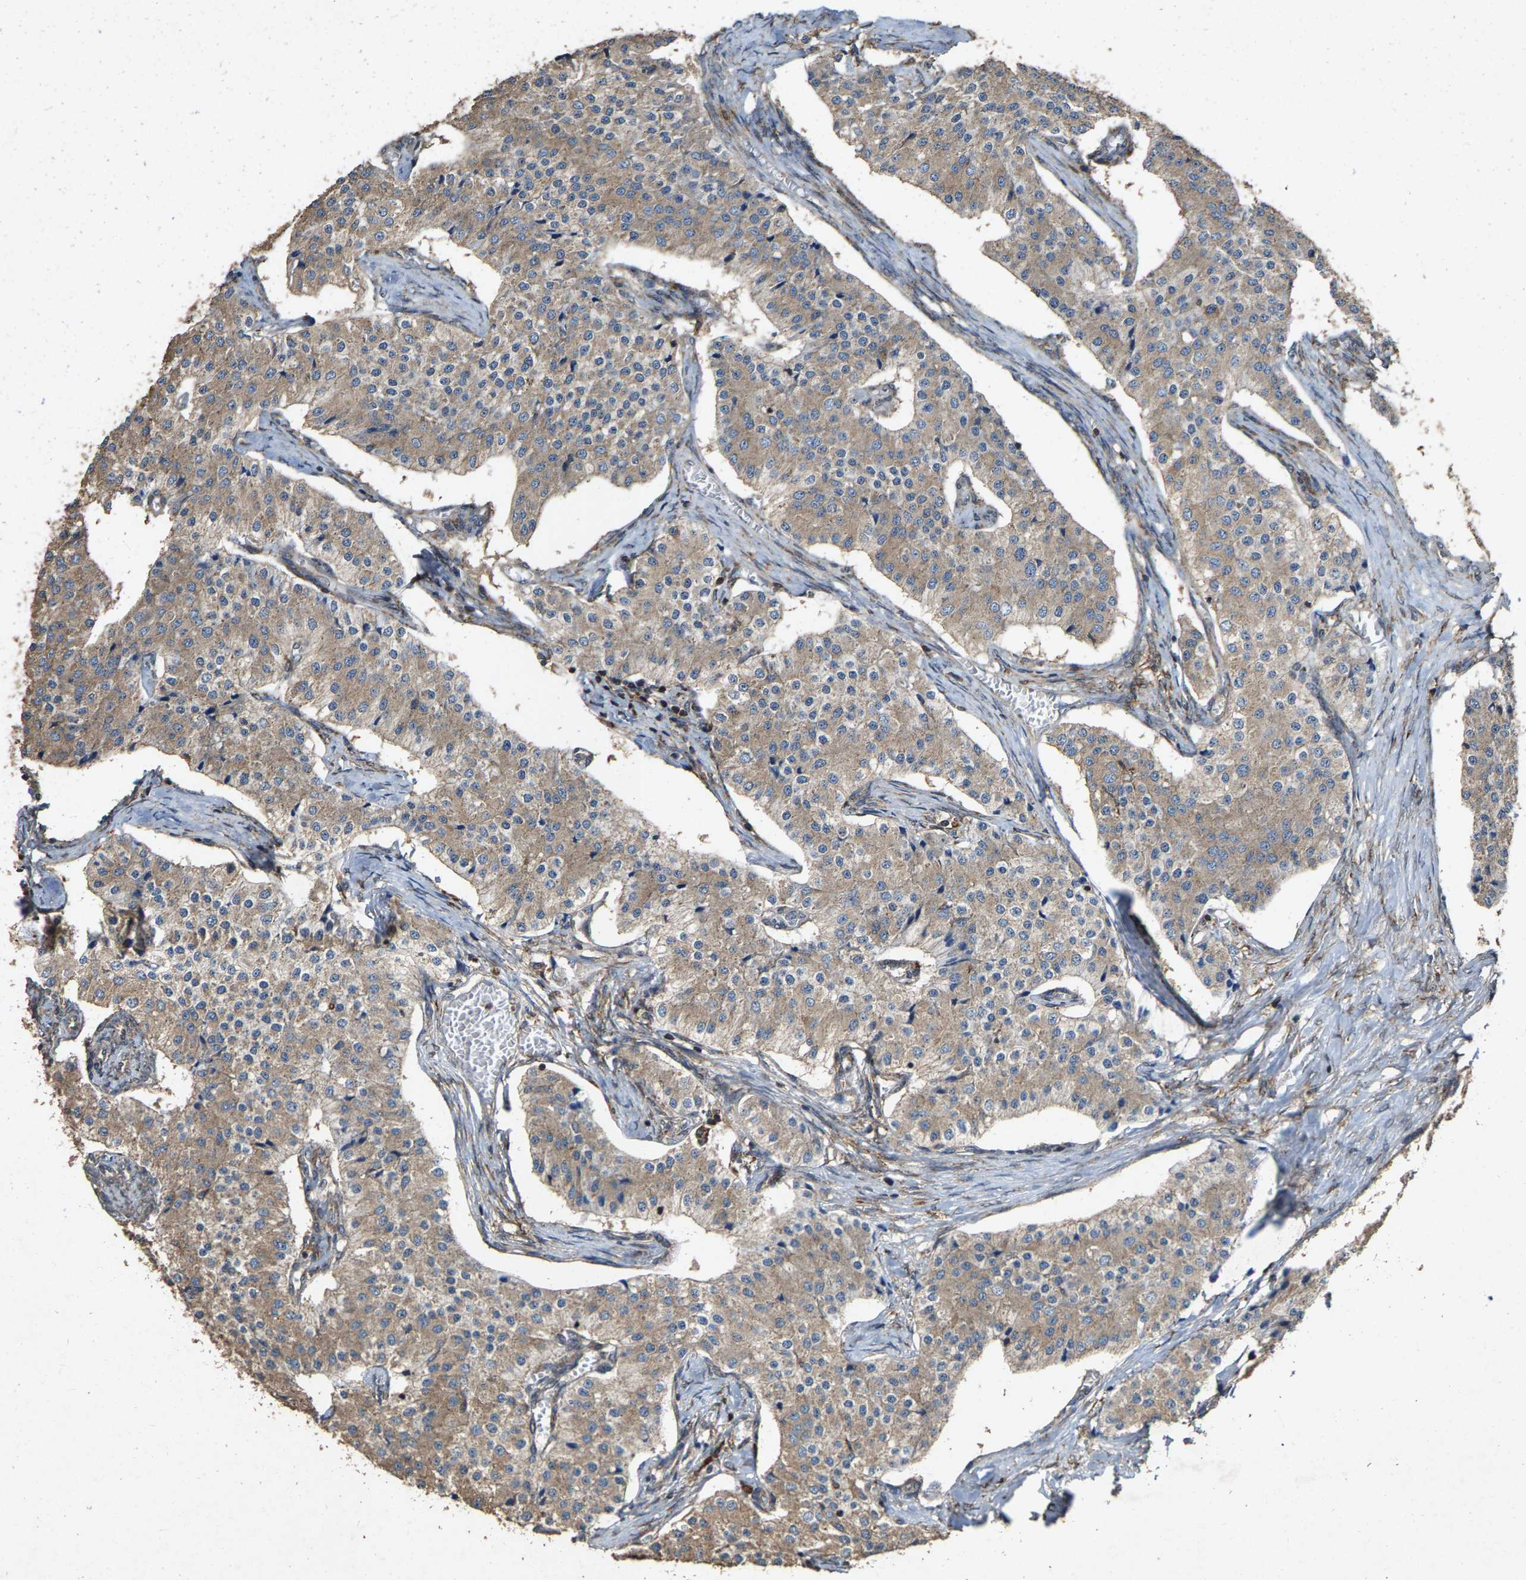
{"staining": {"intensity": "weak", "quantity": "25%-75%", "location": "cytoplasmic/membranous"}, "tissue": "carcinoid", "cell_type": "Tumor cells", "image_type": "cancer", "snomed": [{"axis": "morphology", "description": "Carcinoid, malignant, NOS"}, {"axis": "topography", "description": "Colon"}], "caption": "Immunohistochemistry (IHC) (DAB (3,3'-diaminobenzidine)) staining of human carcinoid shows weak cytoplasmic/membranous protein expression in approximately 25%-75% of tumor cells. Nuclei are stained in blue.", "gene": "FGD3", "patient": {"sex": "female", "age": 52}}